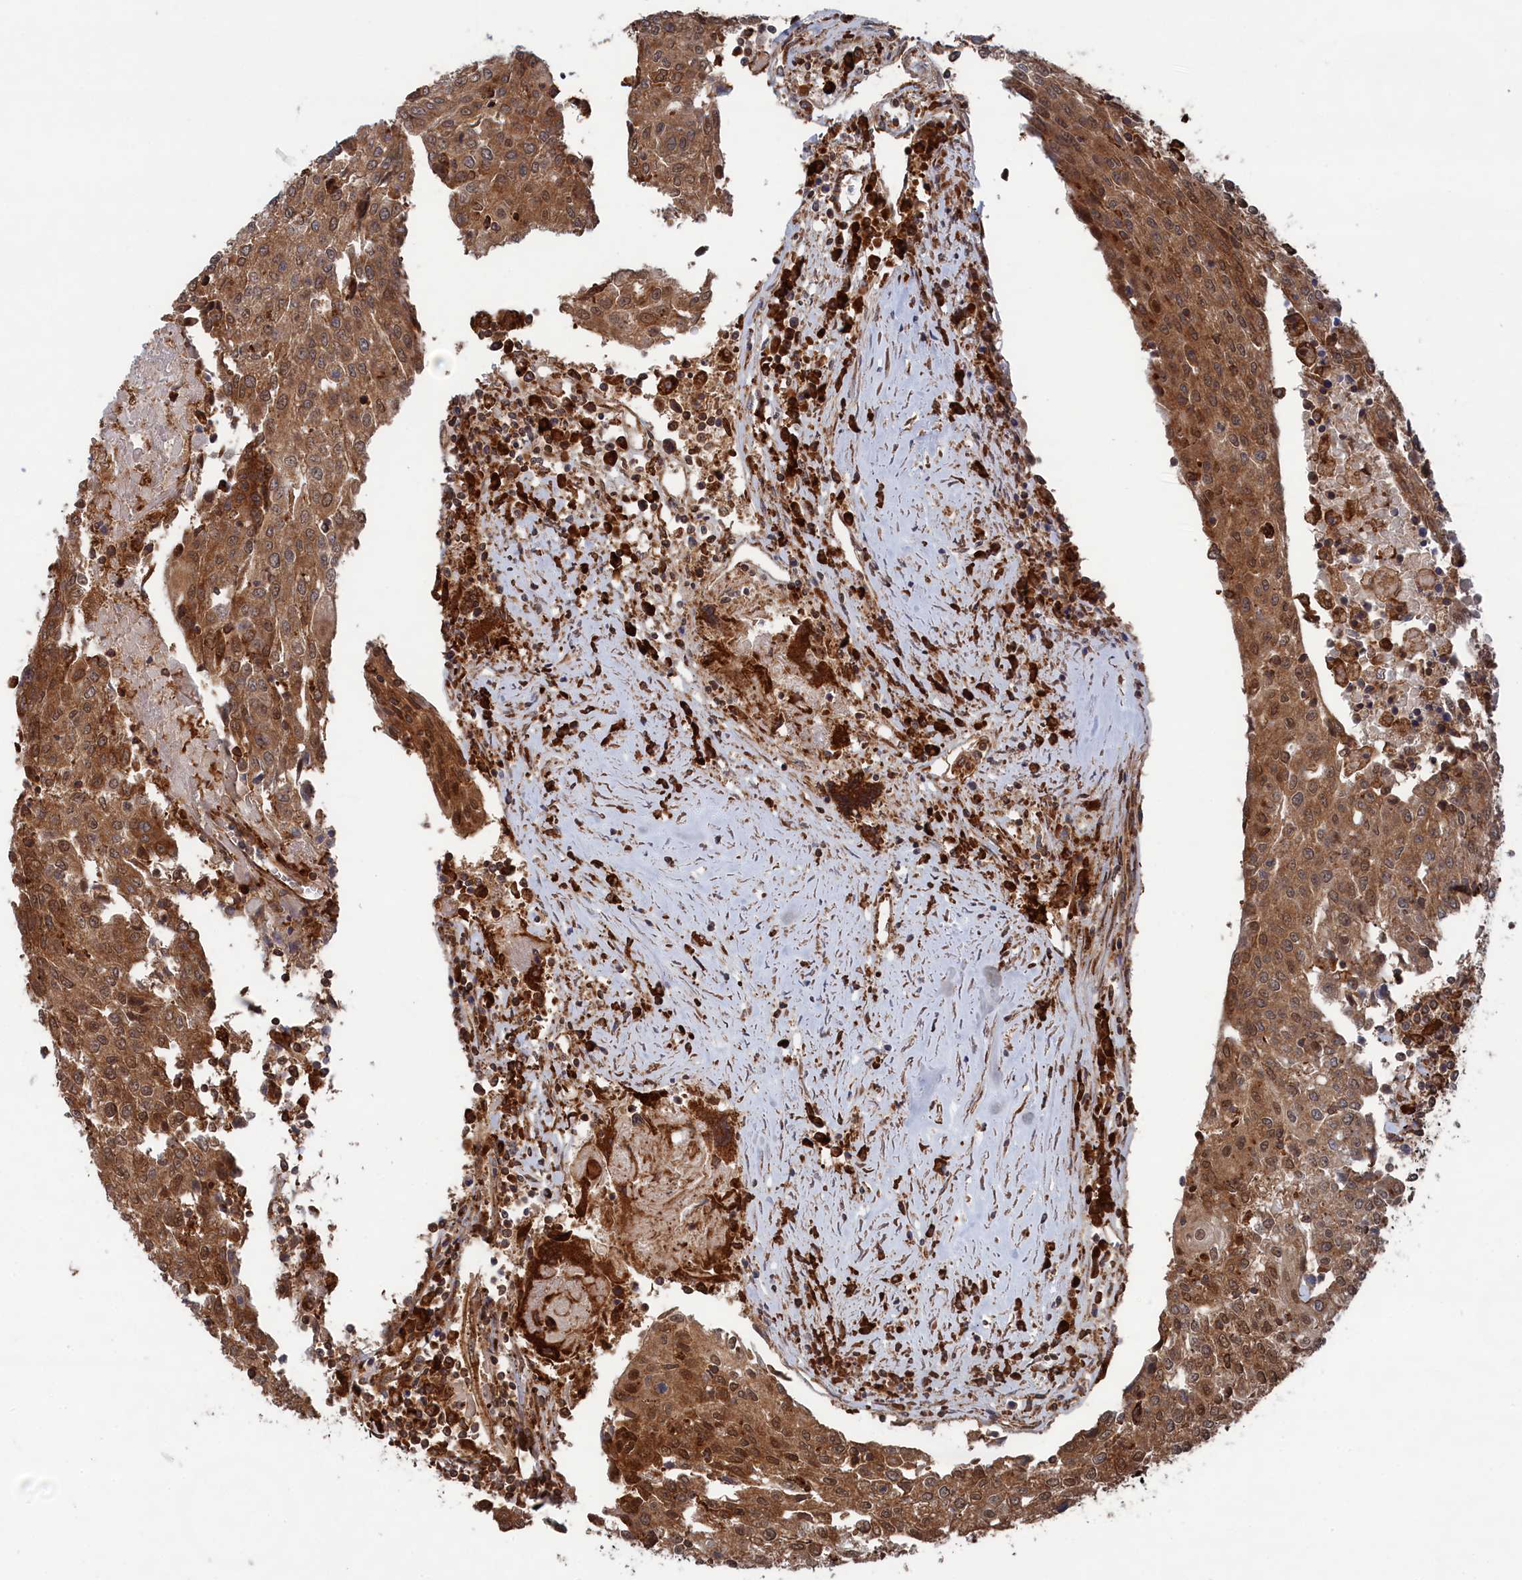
{"staining": {"intensity": "moderate", "quantity": ">75%", "location": "cytoplasmic/membranous"}, "tissue": "urothelial cancer", "cell_type": "Tumor cells", "image_type": "cancer", "snomed": [{"axis": "morphology", "description": "Urothelial carcinoma, High grade"}, {"axis": "topography", "description": "Urinary bladder"}], "caption": "The immunohistochemical stain shows moderate cytoplasmic/membranous staining in tumor cells of urothelial carcinoma (high-grade) tissue.", "gene": "BPIFB6", "patient": {"sex": "female", "age": 85}}